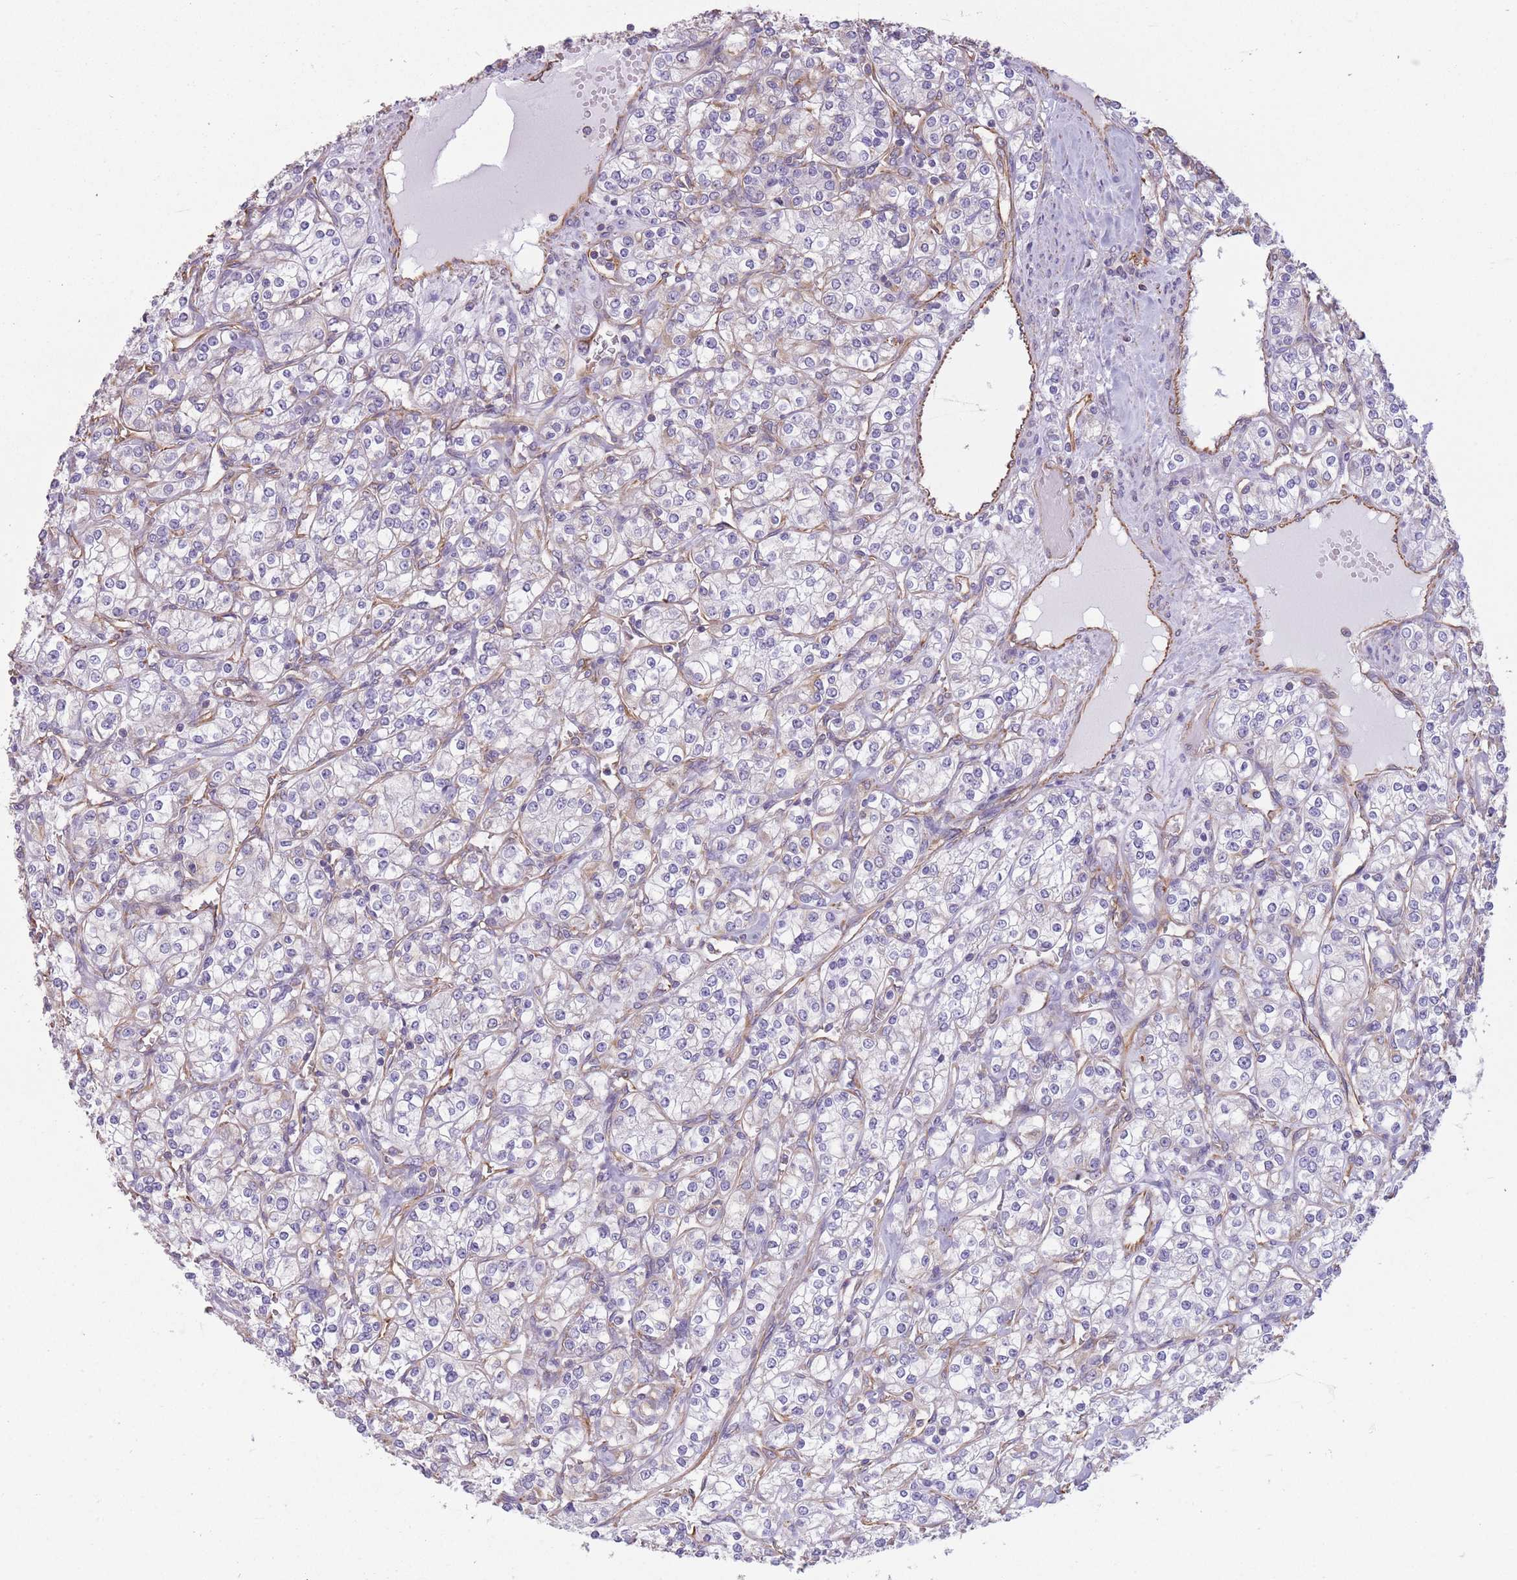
{"staining": {"intensity": "negative", "quantity": "none", "location": "none"}, "tissue": "renal cancer", "cell_type": "Tumor cells", "image_type": "cancer", "snomed": [{"axis": "morphology", "description": "Adenocarcinoma, NOS"}, {"axis": "topography", "description": "Kidney"}], "caption": "Renal adenocarcinoma was stained to show a protein in brown. There is no significant staining in tumor cells.", "gene": "ADD1", "patient": {"sex": "male", "age": 77}}